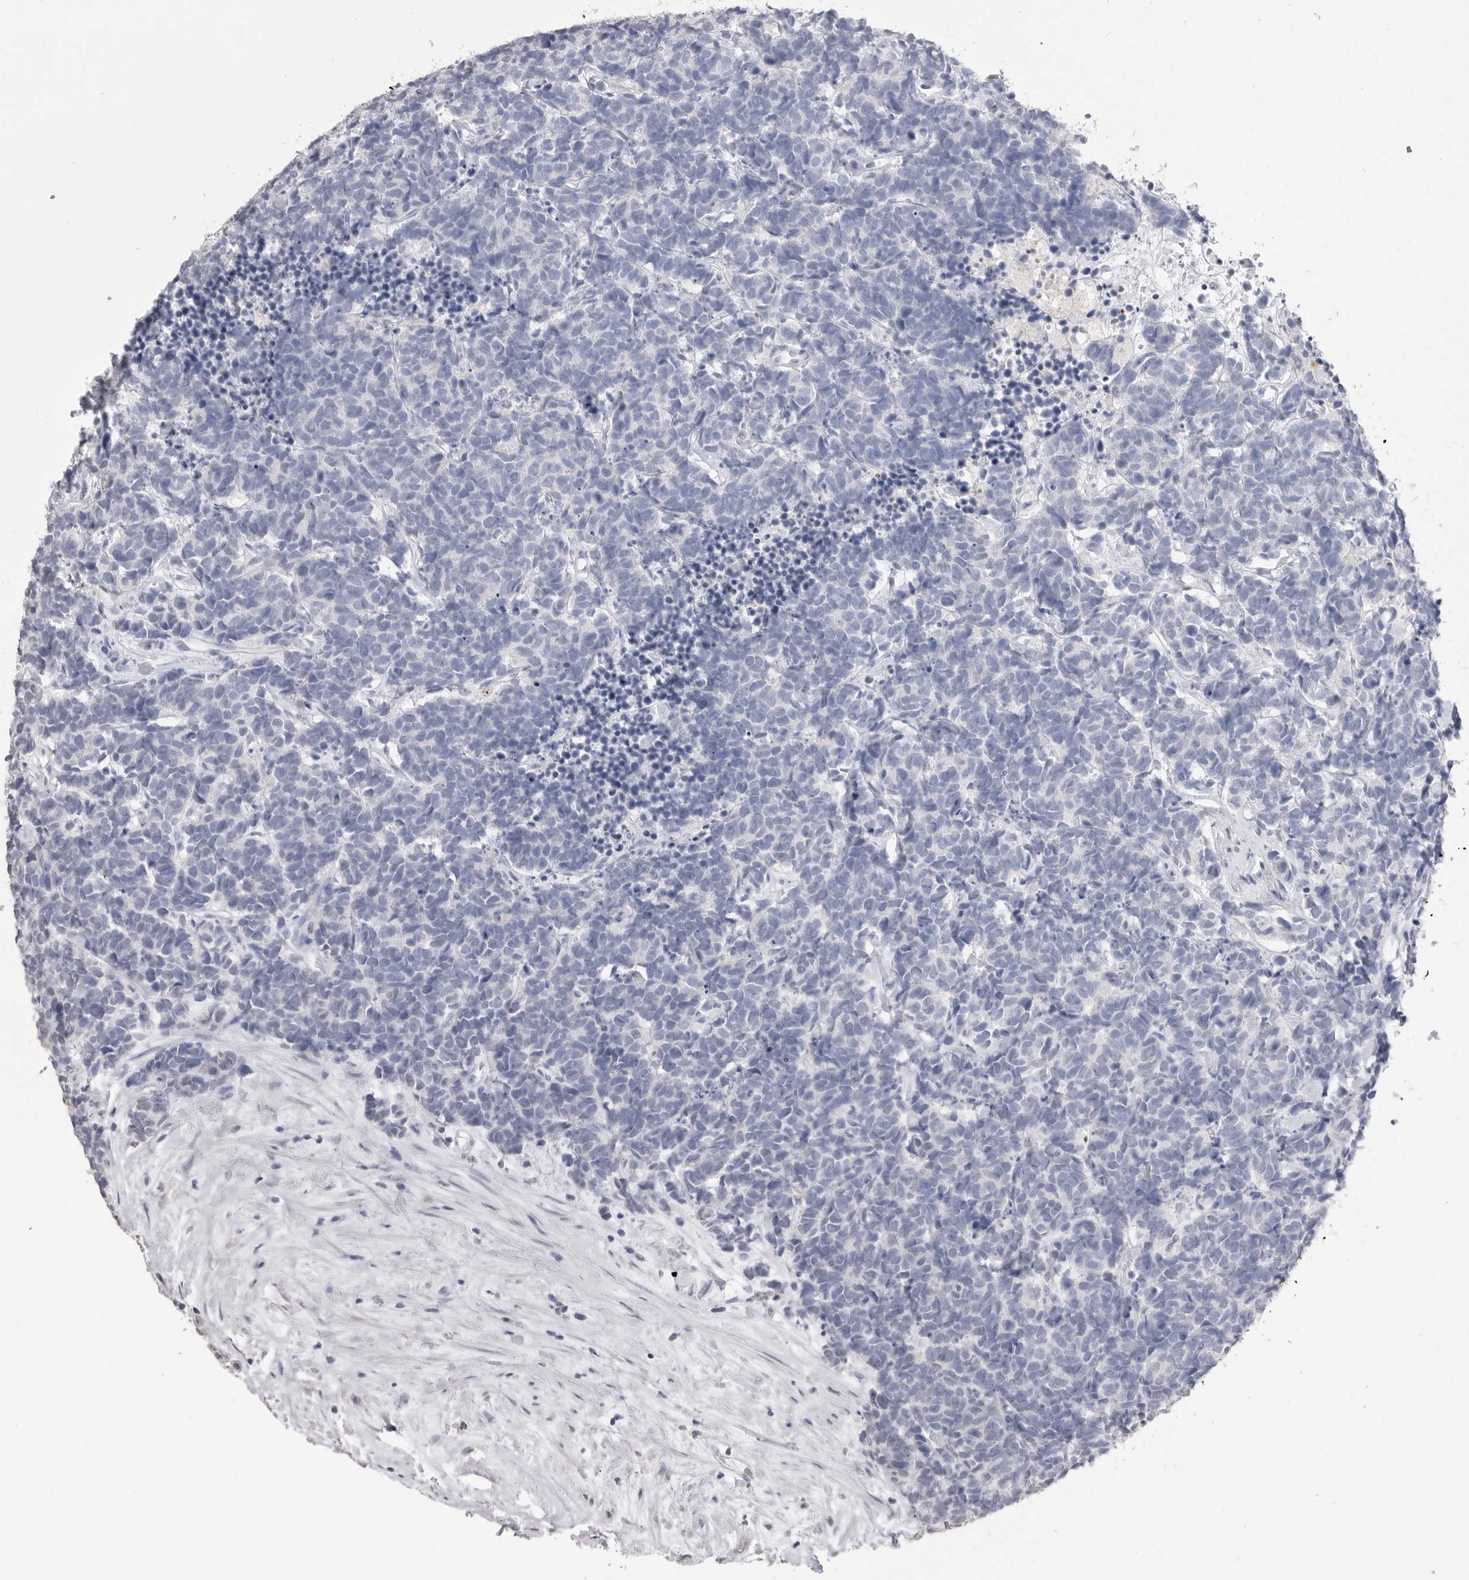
{"staining": {"intensity": "negative", "quantity": "none", "location": "none"}, "tissue": "carcinoid", "cell_type": "Tumor cells", "image_type": "cancer", "snomed": [{"axis": "morphology", "description": "Carcinoma, NOS"}, {"axis": "morphology", "description": "Carcinoid, malignant, NOS"}, {"axis": "topography", "description": "Urinary bladder"}], "caption": "Tumor cells show no significant positivity in carcinoid.", "gene": "ICAM5", "patient": {"sex": "male", "age": 57}}